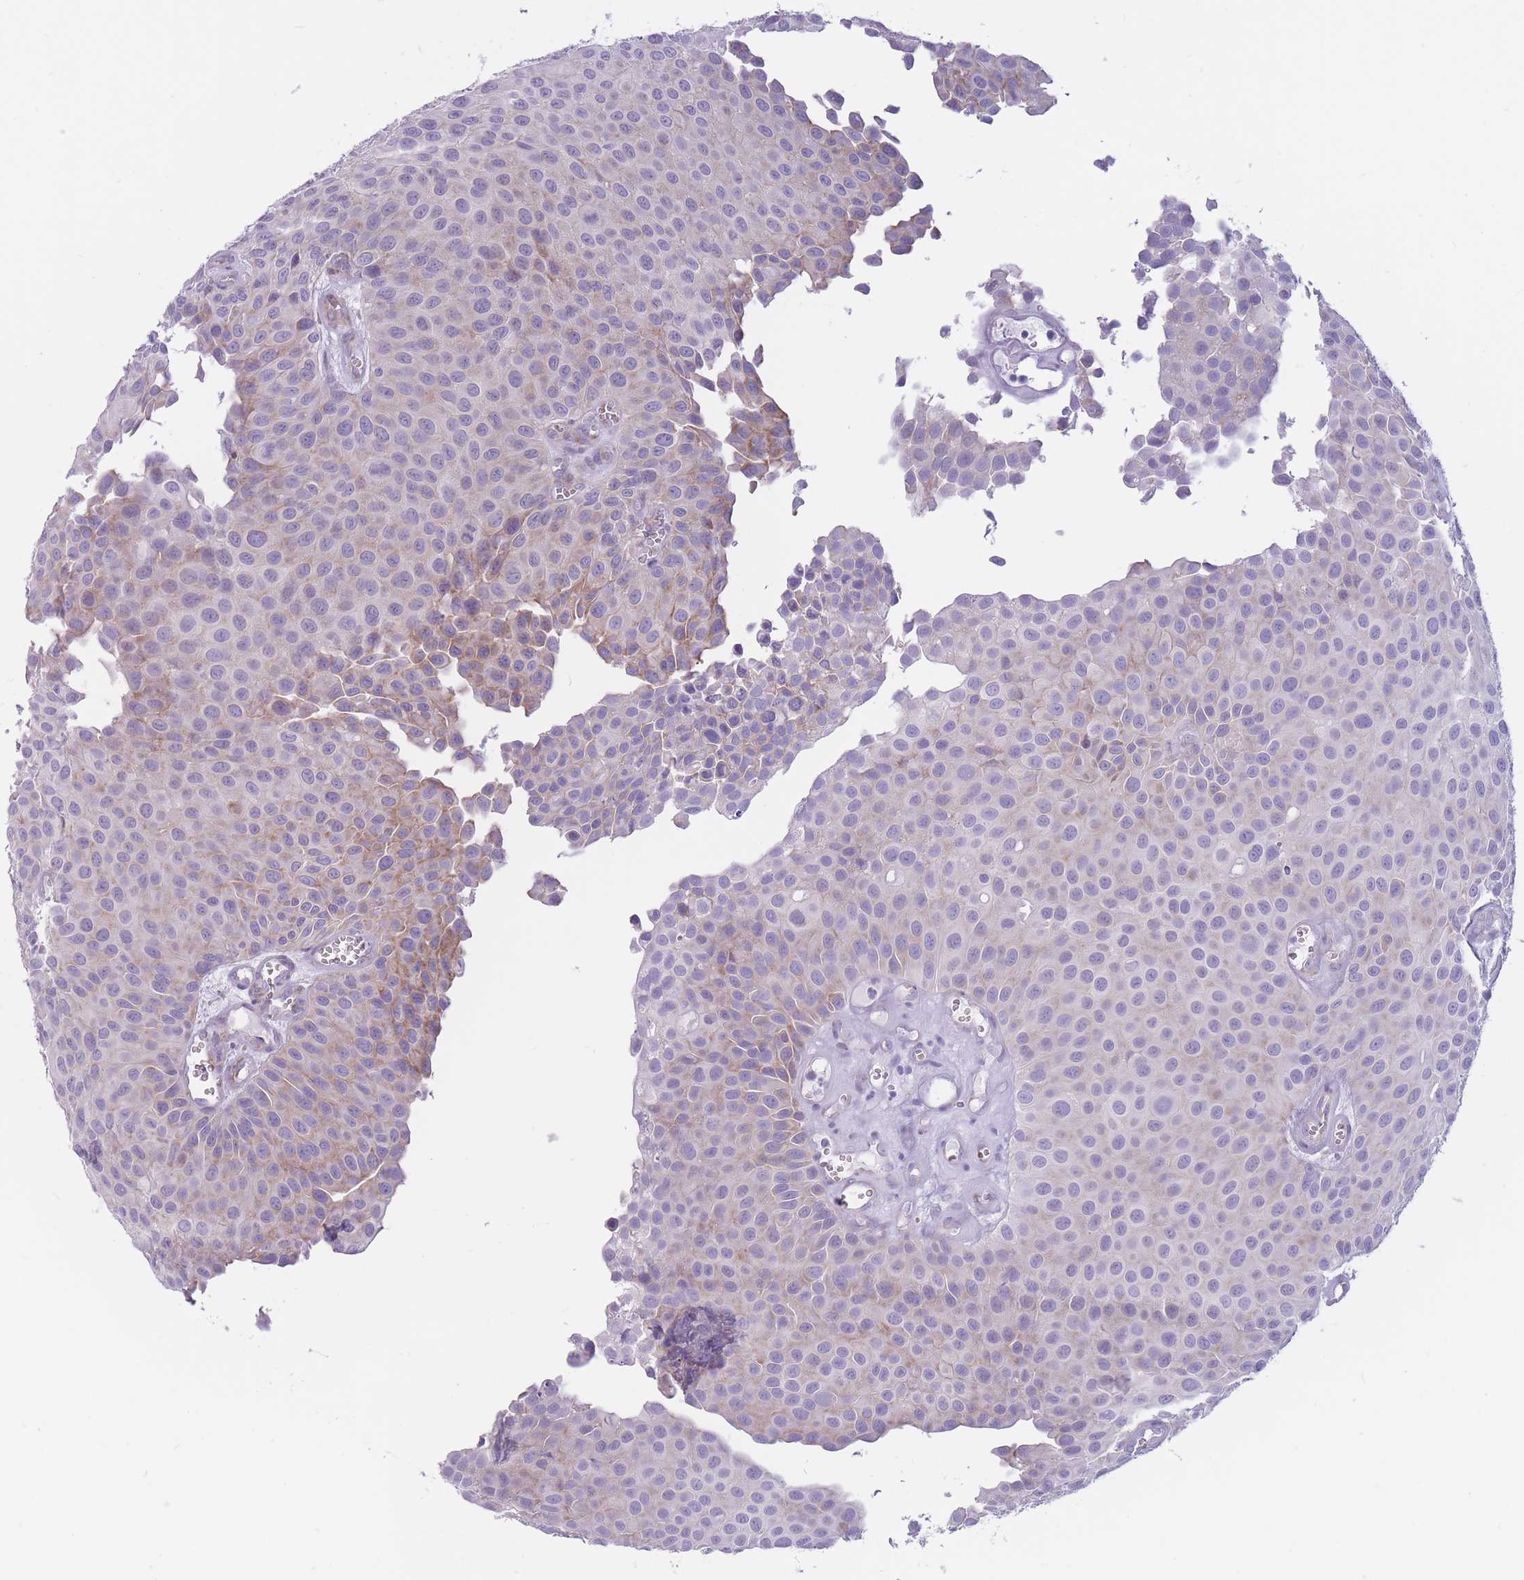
{"staining": {"intensity": "weak", "quantity": "<25%", "location": "cytoplasmic/membranous"}, "tissue": "urothelial cancer", "cell_type": "Tumor cells", "image_type": "cancer", "snomed": [{"axis": "morphology", "description": "Urothelial carcinoma, Low grade"}, {"axis": "topography", "description": "Urinary bladder"}], "caption": "Tumor cells show no significant protein expression in urothelial carcinoma (low-grade).", "gene": "RPL18", "patient": {"sex": "male", "age": 88}}